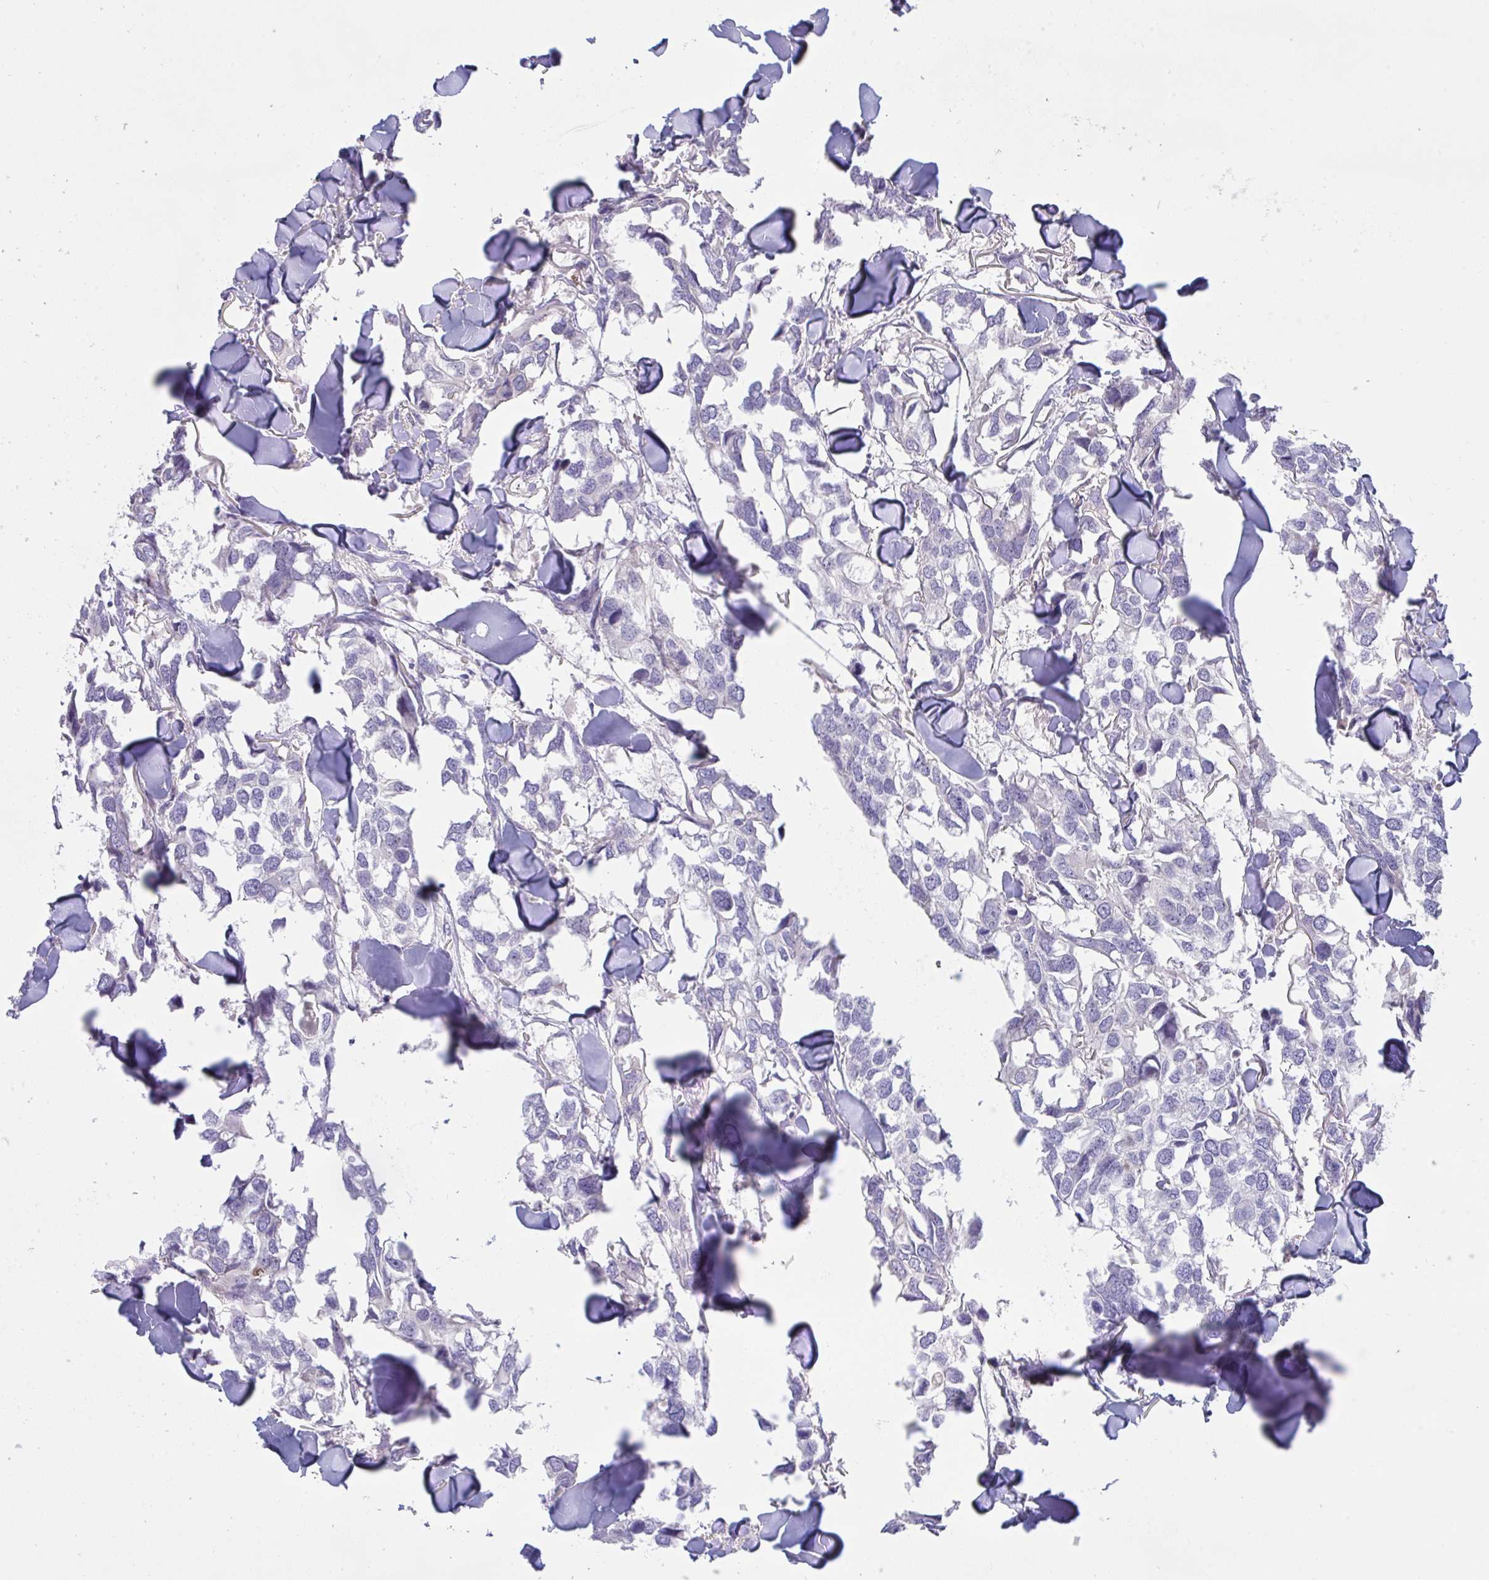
{"staining": {"intensity": "negative", "quantity": "none", "location": "none"}, "tissue": "breast cancer", "cell_type": "Tumor cells", "image_type": "cancer", "snomed": [{"axis": "morphology", "description": "Duct carcinoma"}, {"axis": "topography", "description": "Breast"}], "caption": "Photomicrograph shows no significant protein staining in tumor cells of breast cancer (intraductal carcinoma). (DAB (3,3'-diaminobenzidine) immunohistochemistry, high magnification).", "gene": "TMEM41A", "patient": {"sex": "female", "age": 83}}